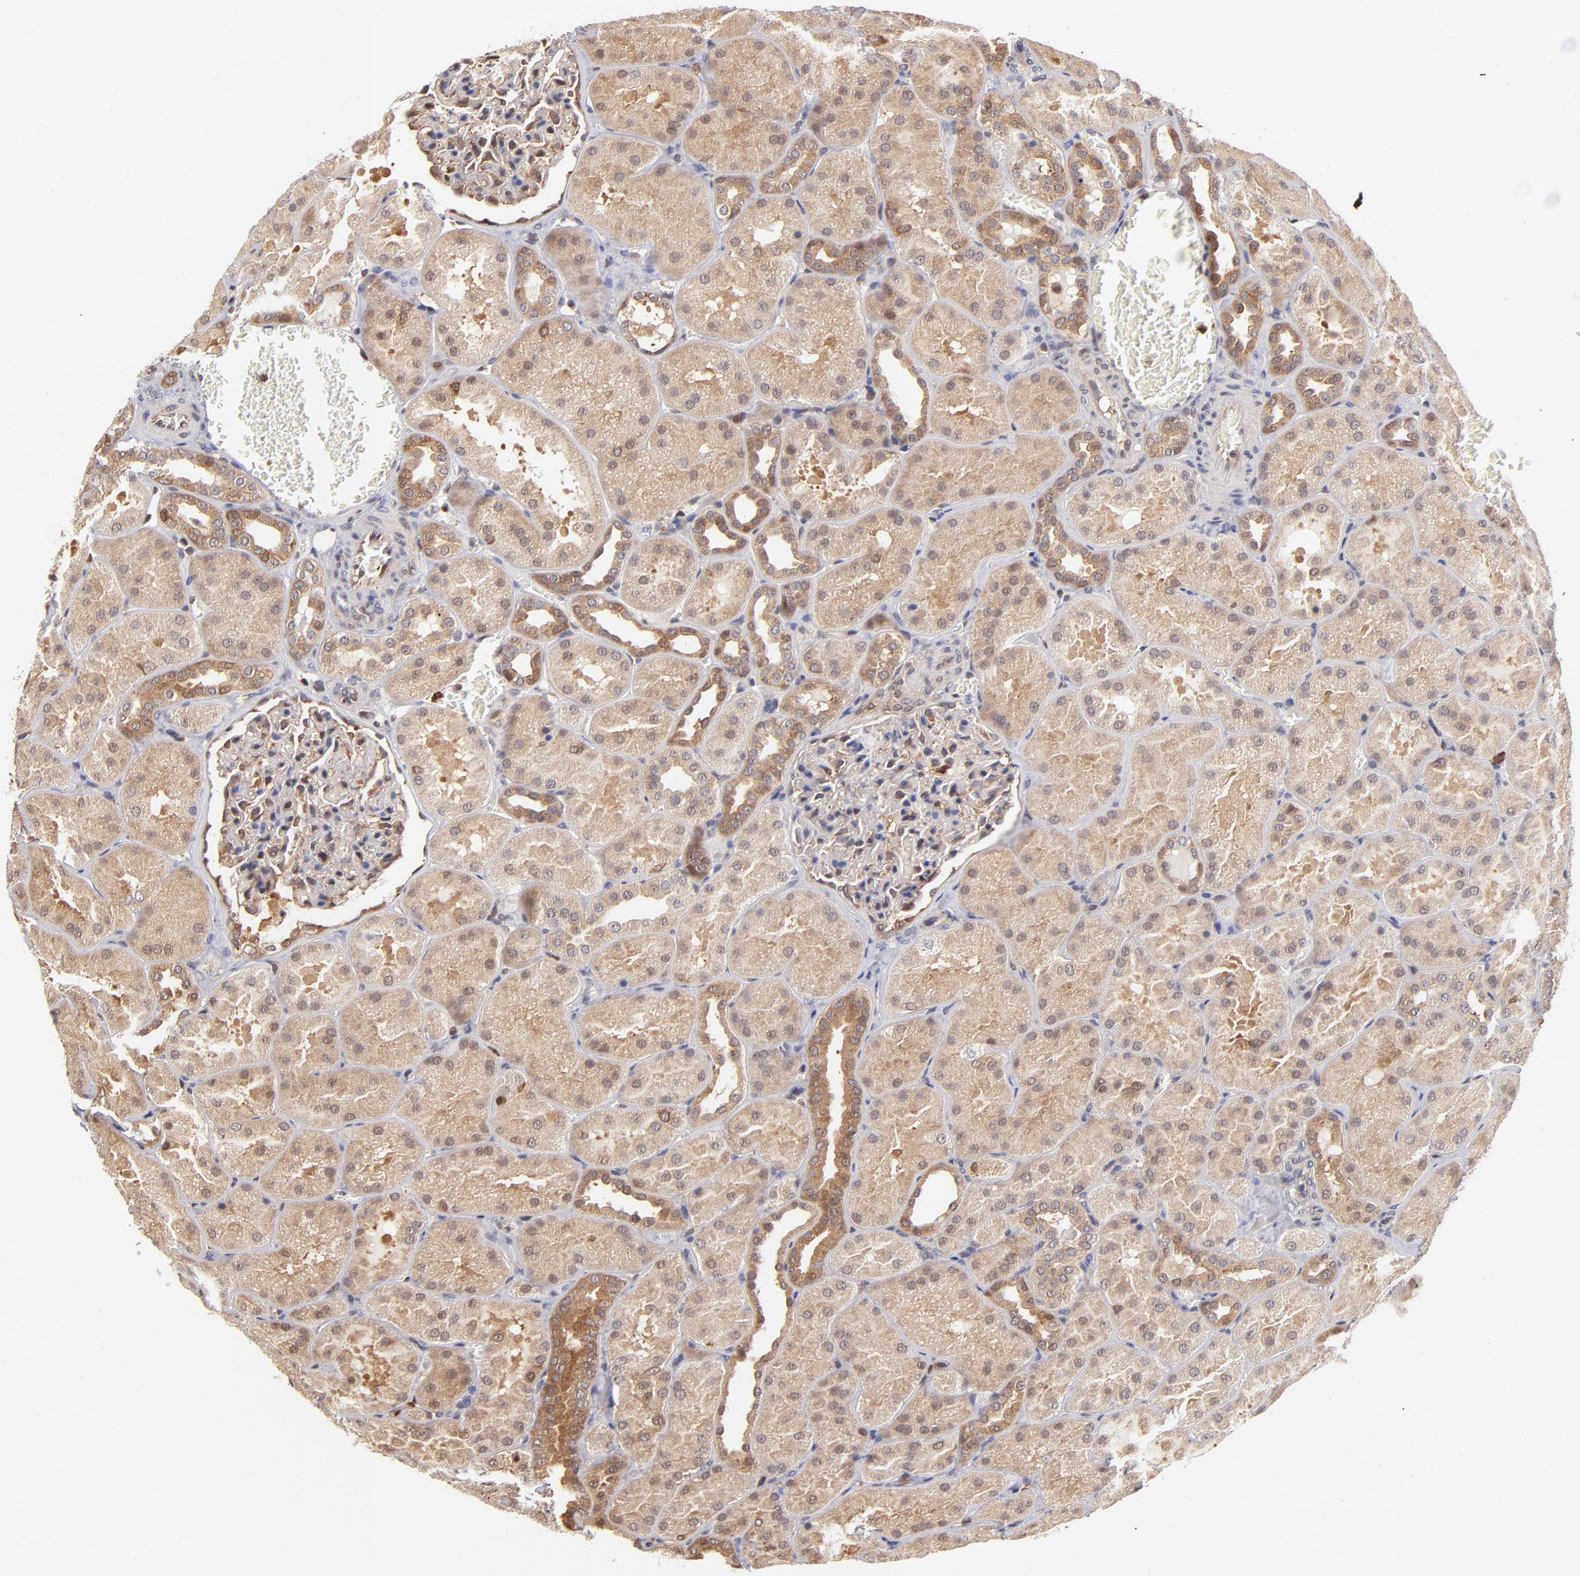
{"staining": {"intensity": "weak", "quantity": "25%-75%", "location": "cytoplasmic/membranous,nuclear"}, "tissue": "kidney", "cell_type": "Cells in glomeruli", "image_type": "normal", "snomed": [{"axis": "morphology", "description": "Normal tissue, NOS"}, {"axis": "topography", "description": "Kidney"}], "caption": "A micrograph of human kidney stained for a protein demonstrates weak cytoplasmic/membranous,nuclear brown staining in cells in glomeruli. (Brightfield microscopy of DAB IHC at high magnification).", "gene": "YWHAB", "patient": {"sex": "male", "age": 28}}